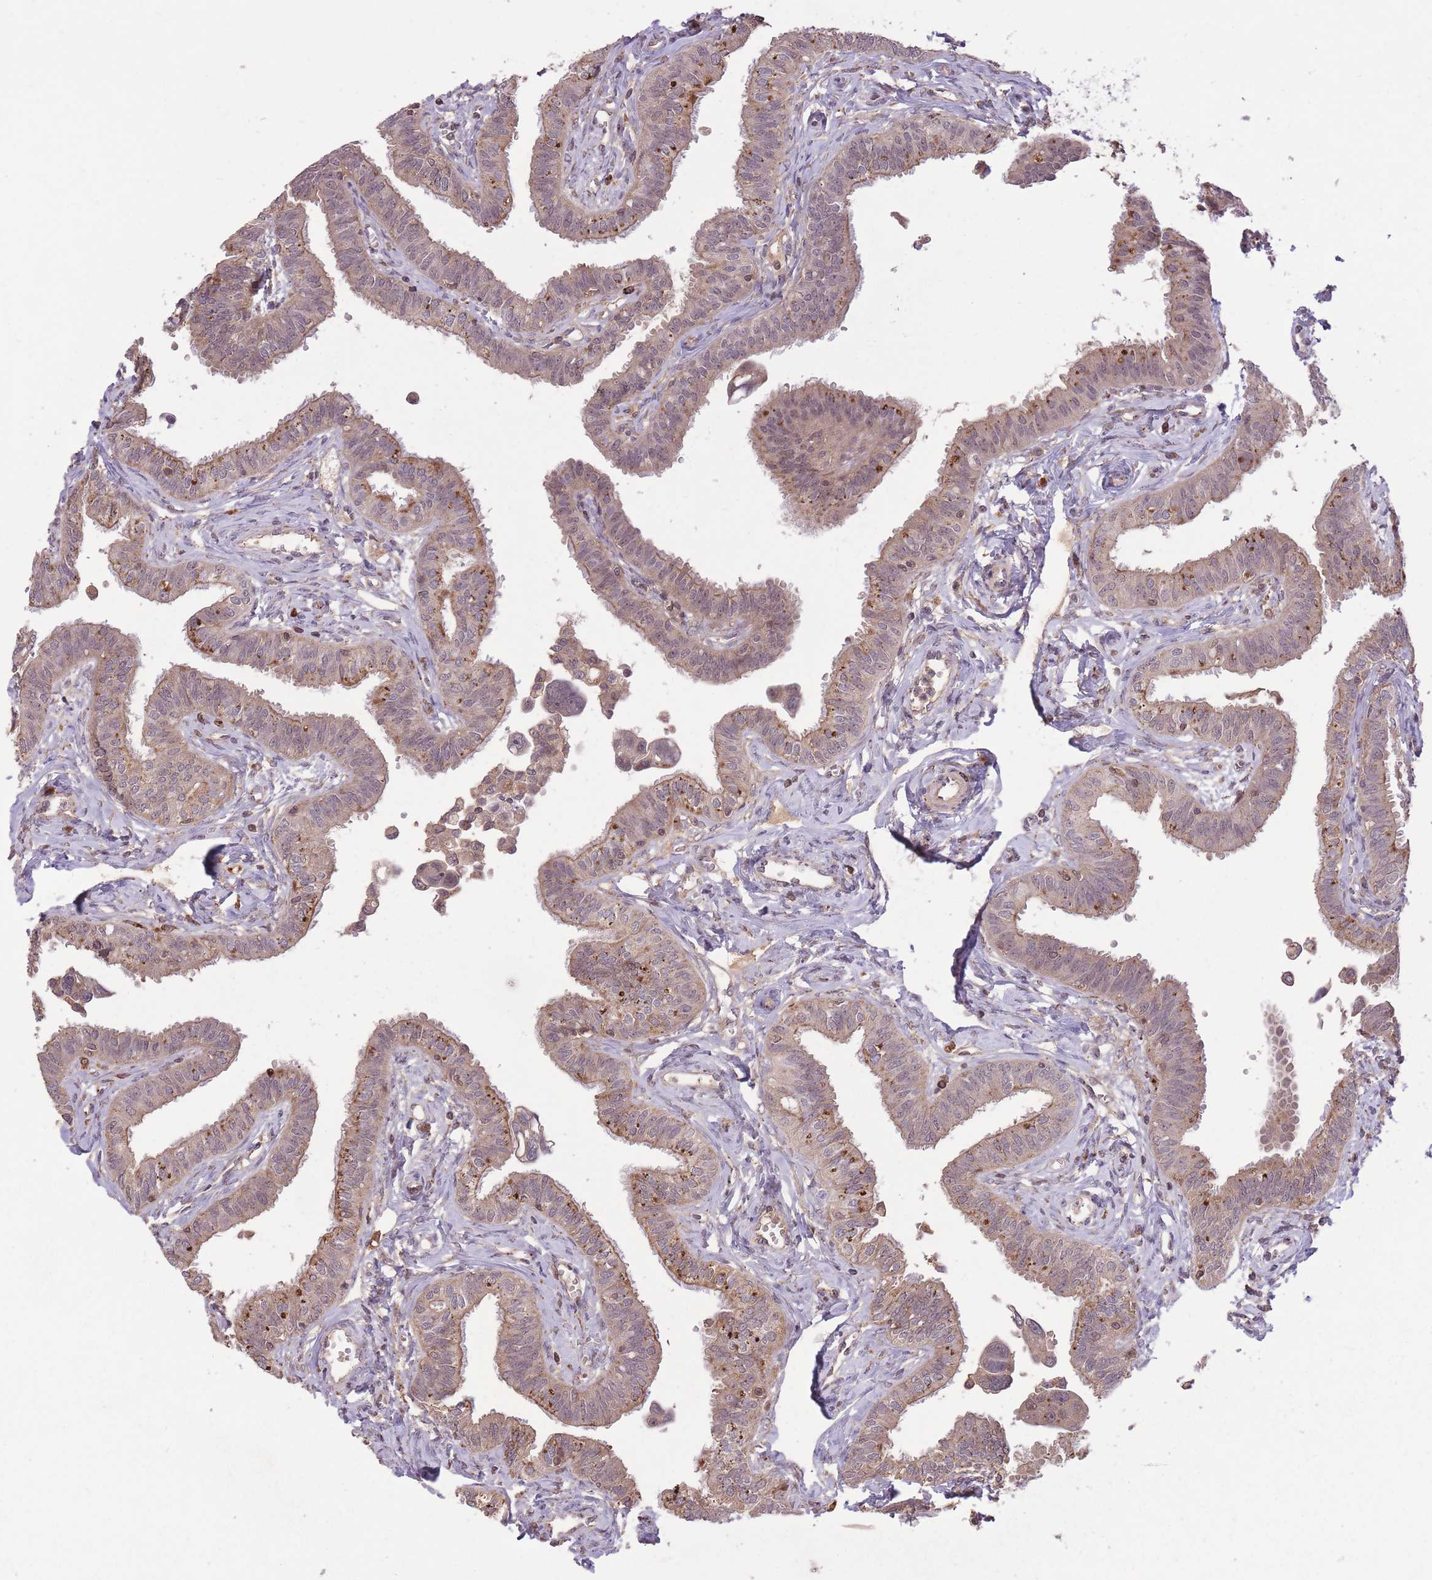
{"staining": {"intensity": "weak", "quantity": ">75%", "location": "cytoplasmic/membranous"}, "tissue": "fallopian tube", "cell_type": "Glandular cells", "image_type": "normal", "snomed": [{"axis": "morphology", "description": "Normal tissue, NOS"}, {"axis": "morphology", "description": "Carcinoma, NOS"}, {"axis": "topography", "description": "Fallopian tube"}, {"axis": "topography", "description": "Ovary"}], "caption": "Weak cytoplasmic/membranous staining for a protein is present in approximately >75% of glandular cells of benign fallopian tube using IHC.", "gene": "POLR3F", "patient": {"sex": "female", "age": 59}}